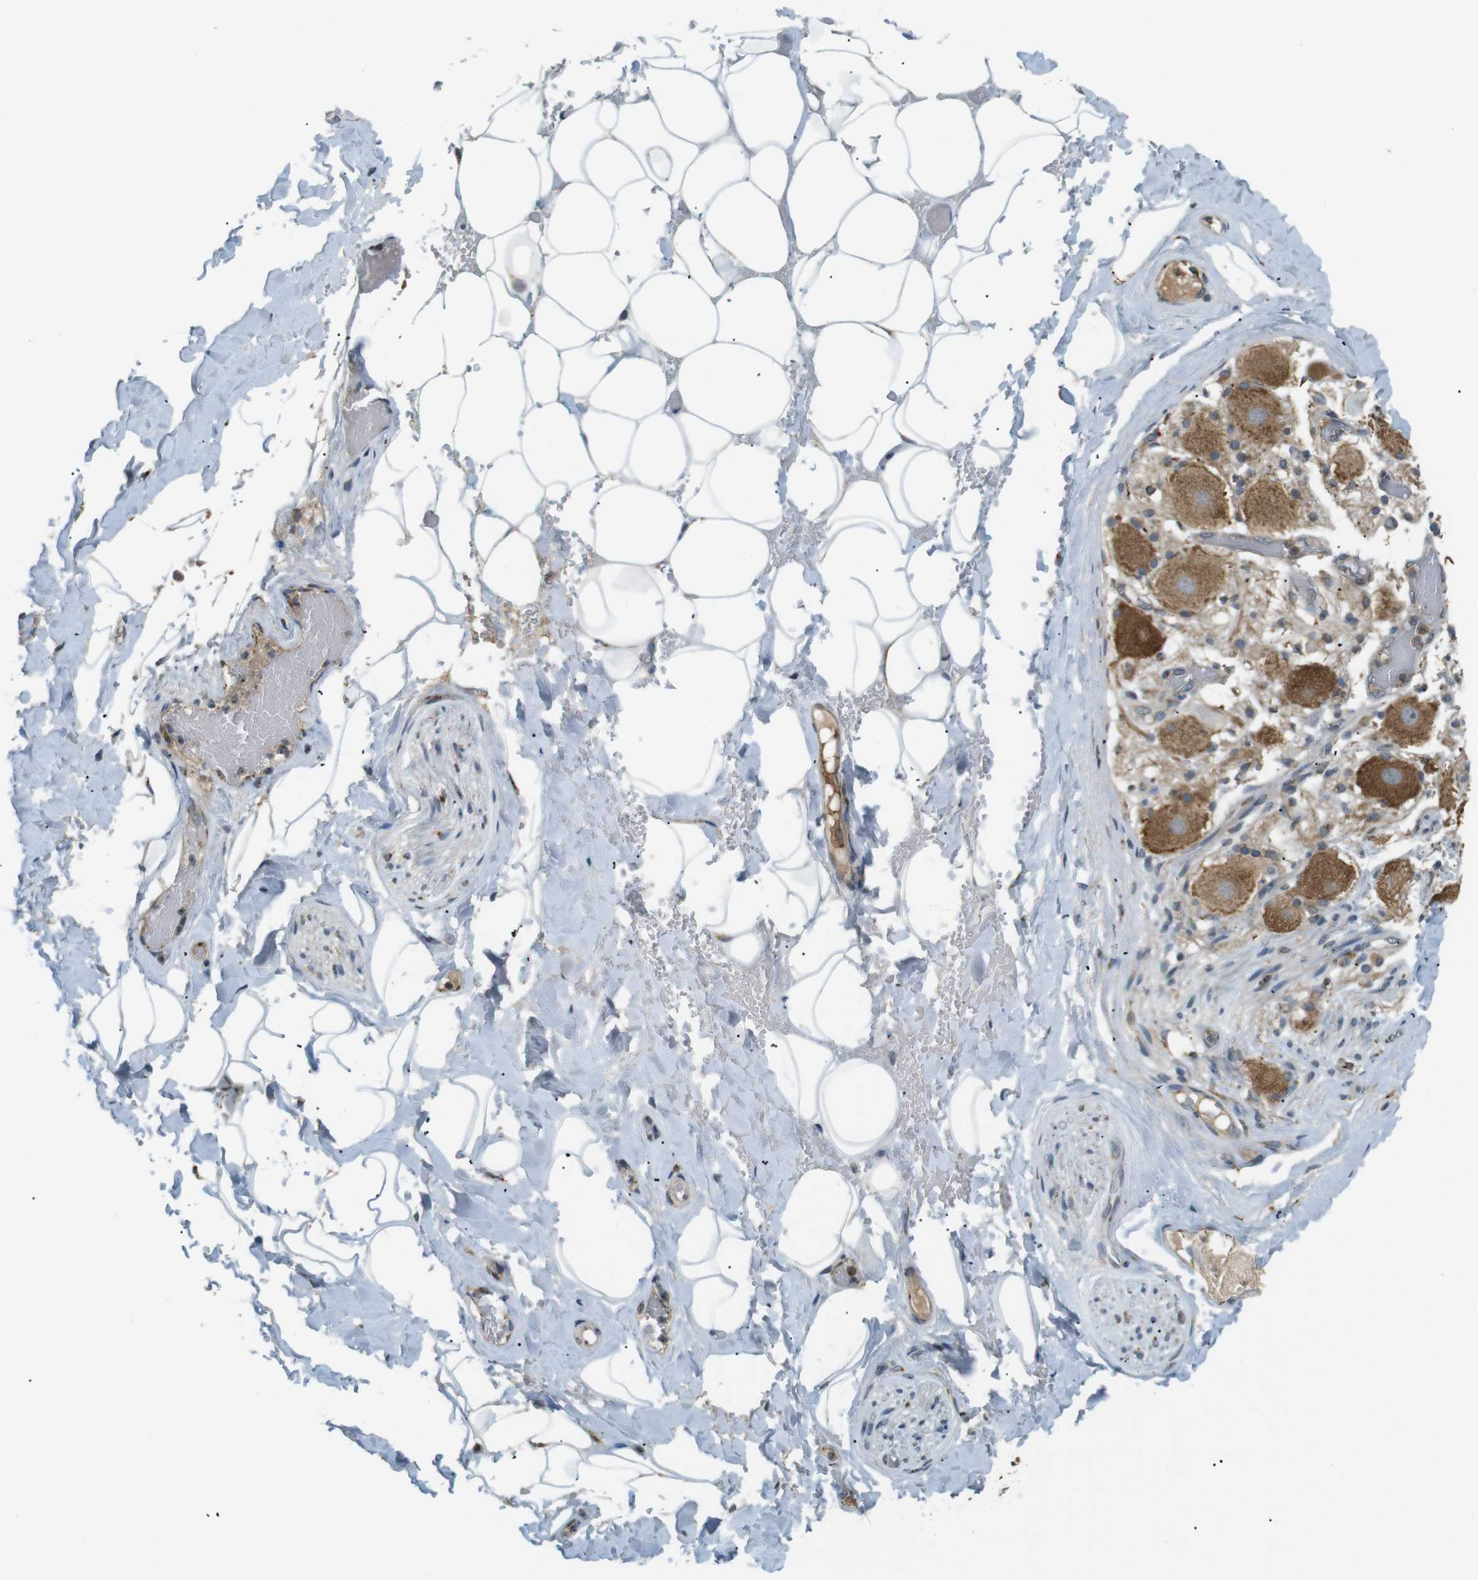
{"staining": {"intensity": "negative", "quantity": "none", "location": "none"}, "tissue": "adipose tissue", "cell_type": "Adipocytes", "image_type": "normal", "snomed": [{"axis": "morphology", "description": "Normal tissue, NOS"}, {"axis": "topography", "description": "Peripheral nerve tissue"}], "caption": "Immunohistochemistry (IHC) image of normal adipose tissue: human adipose tissue stained with DAB (3,3'-diaminobenzidine) reveals no significant protein staining in adipocytes. (DAB immunohistochemistry (IHC) visualized using brightfield microscopy, high magnification).", "gene": "TMED4", "patient": {"sex": "male", "age": 70}}